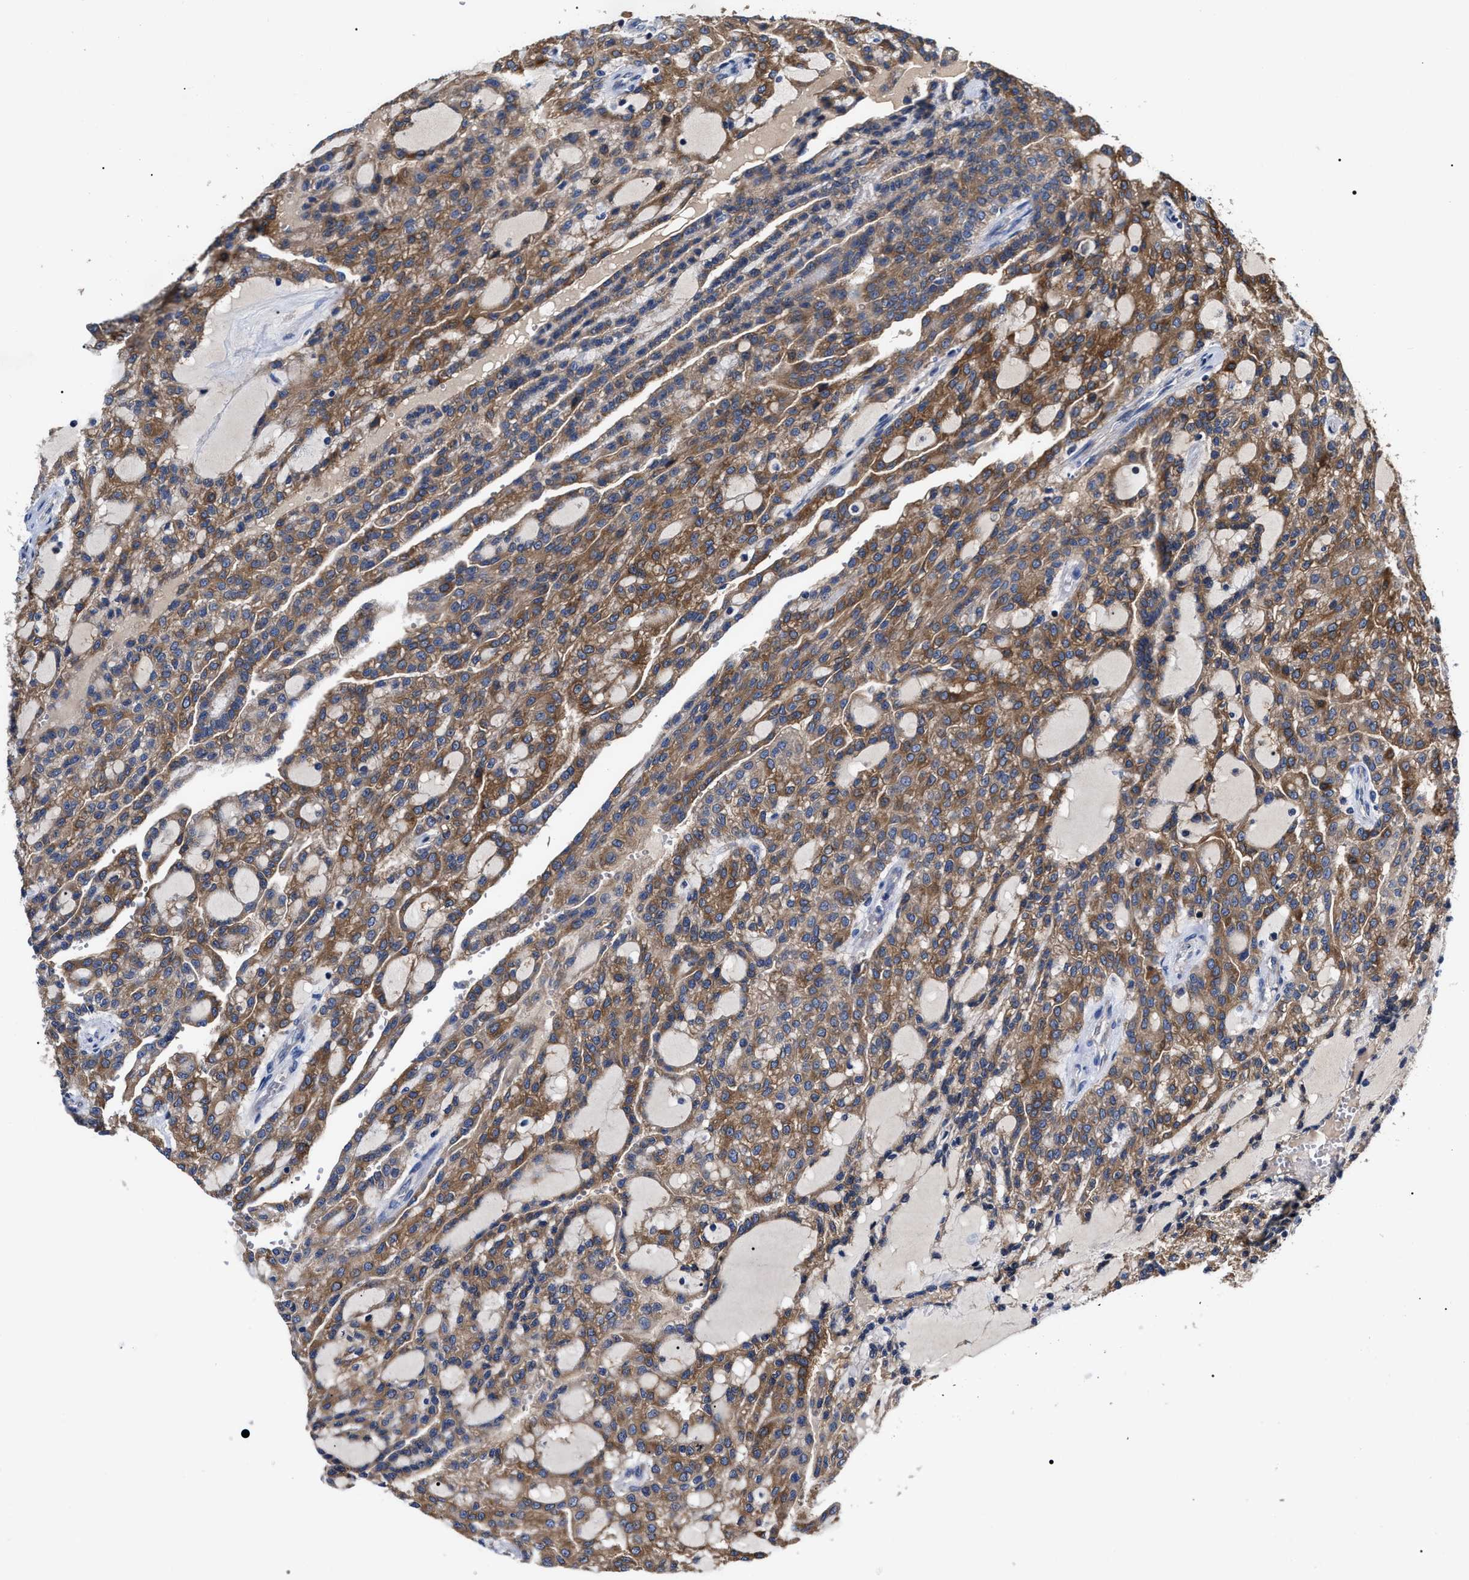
{"staining": {"intensity": "moderate", "quantity": ">75%", "location": "cytoplasmic/membranous"}, "tissue": "renal cancer", "cell_type": "Tumor cells", "image_type": "cancer", "snomed": [{"axis": "morphology", "description": "Adenocarcinoma, NOS"}, {"axis": "topography", "description": "Kidney"}], "caption": "This image exhibits IHC staining of renal cancer (adenocarcinoma), with medium moderate cytoplasmic/membranous expression in about >75% of tumor cells.", "gene": "MACC1", "patient": {"sex": "male", "age": 63}}